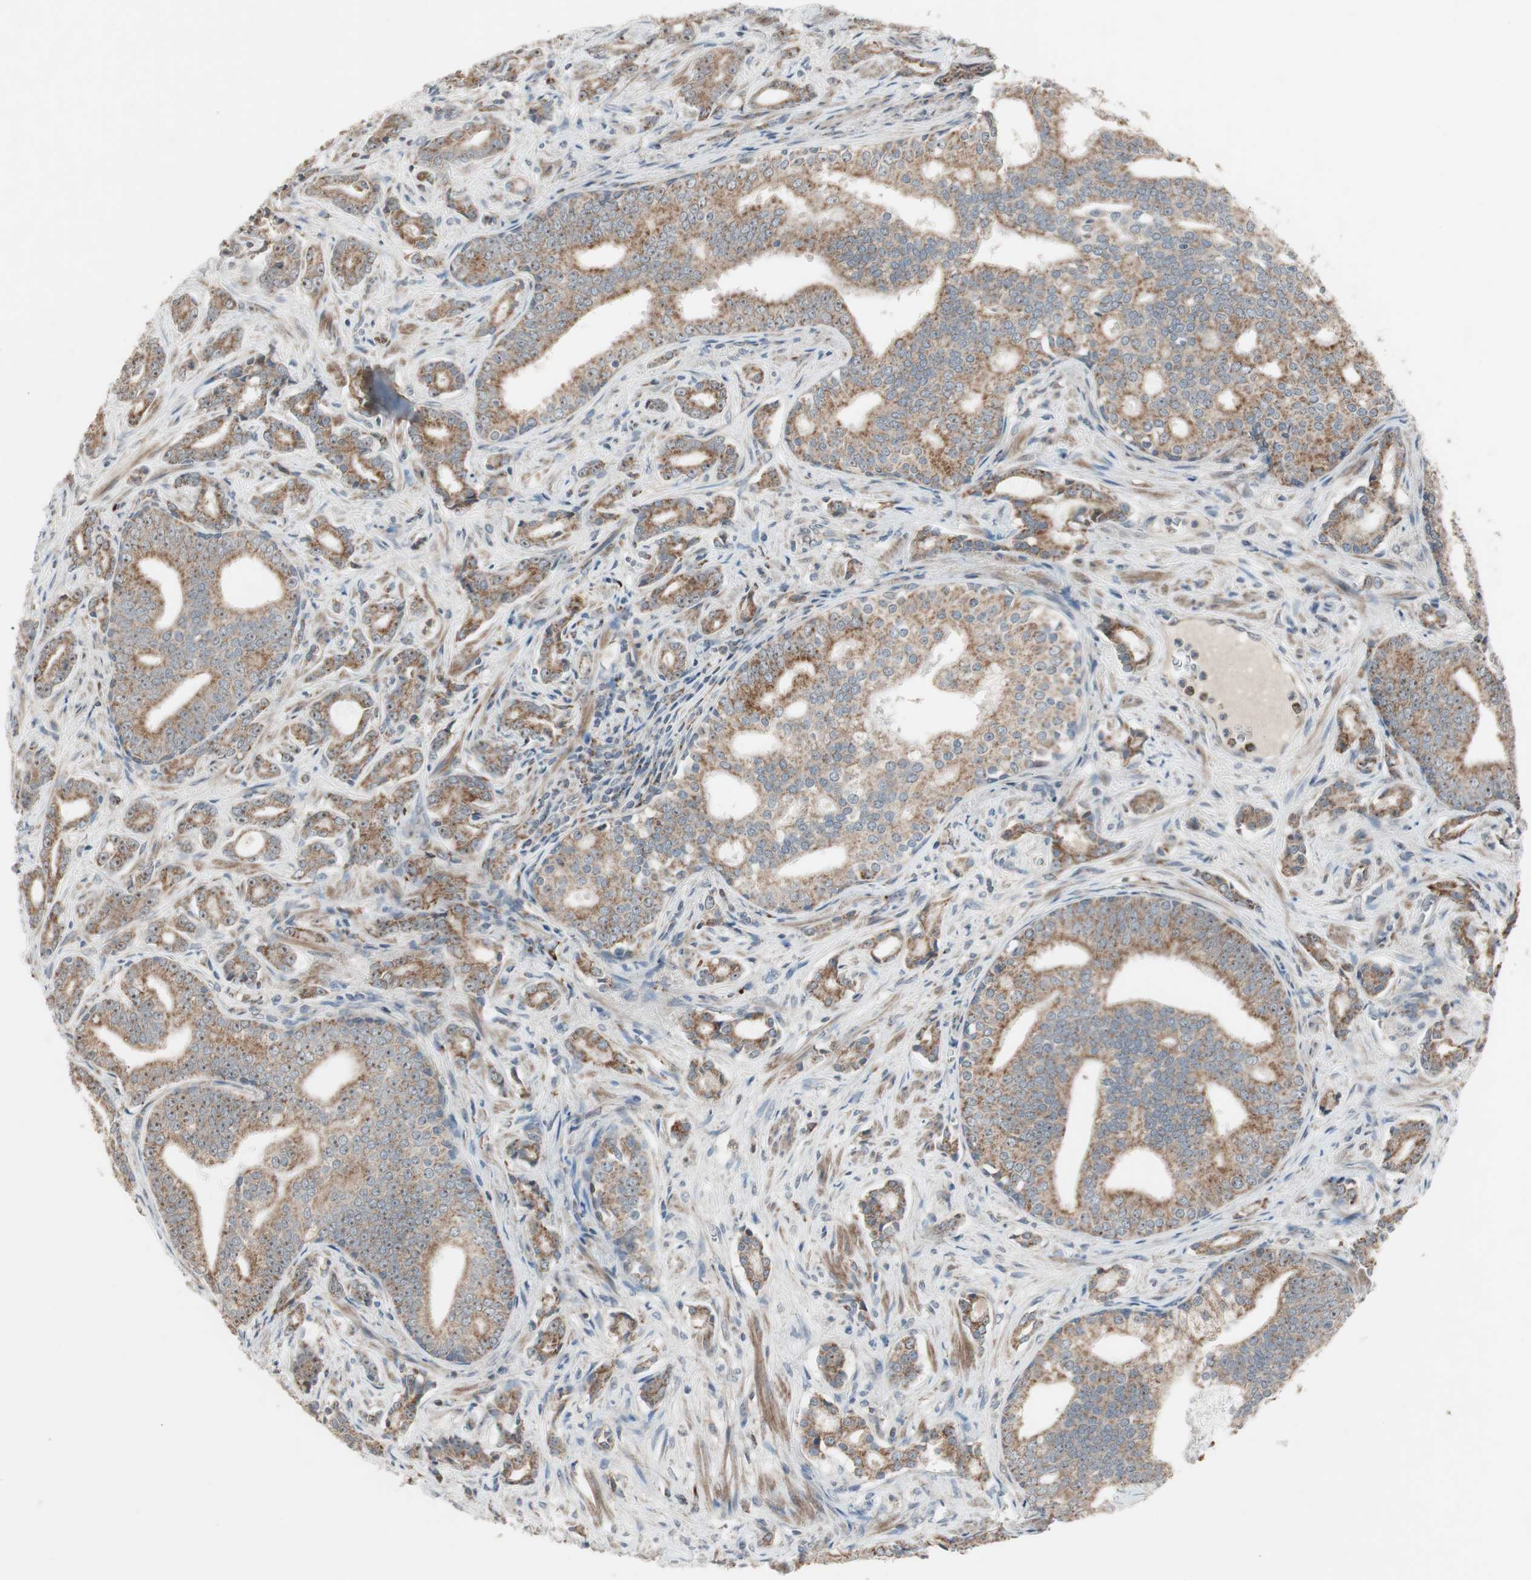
{"staining": {"intensity": "moderate", "quantity": ">75%", "location": "cytoplasmic/membranous"}, "tissue": "prostate cancer", "cell_type": "Tumor cells", "image_type": "cancer", "snomed": [{"axis": "morphology", "description": "Adenocarcinoma, Low grade"}, {"axis": "topography", "description": "Prostate"}], "caption": "About >75% of tumor cells in prostate cancer show moderate cytoplasmic/membranous protein staining as visualized by brown immunohistochemical staining.", "gene": "CPT1A", "patient": {"sex": "male", "age": 58}}